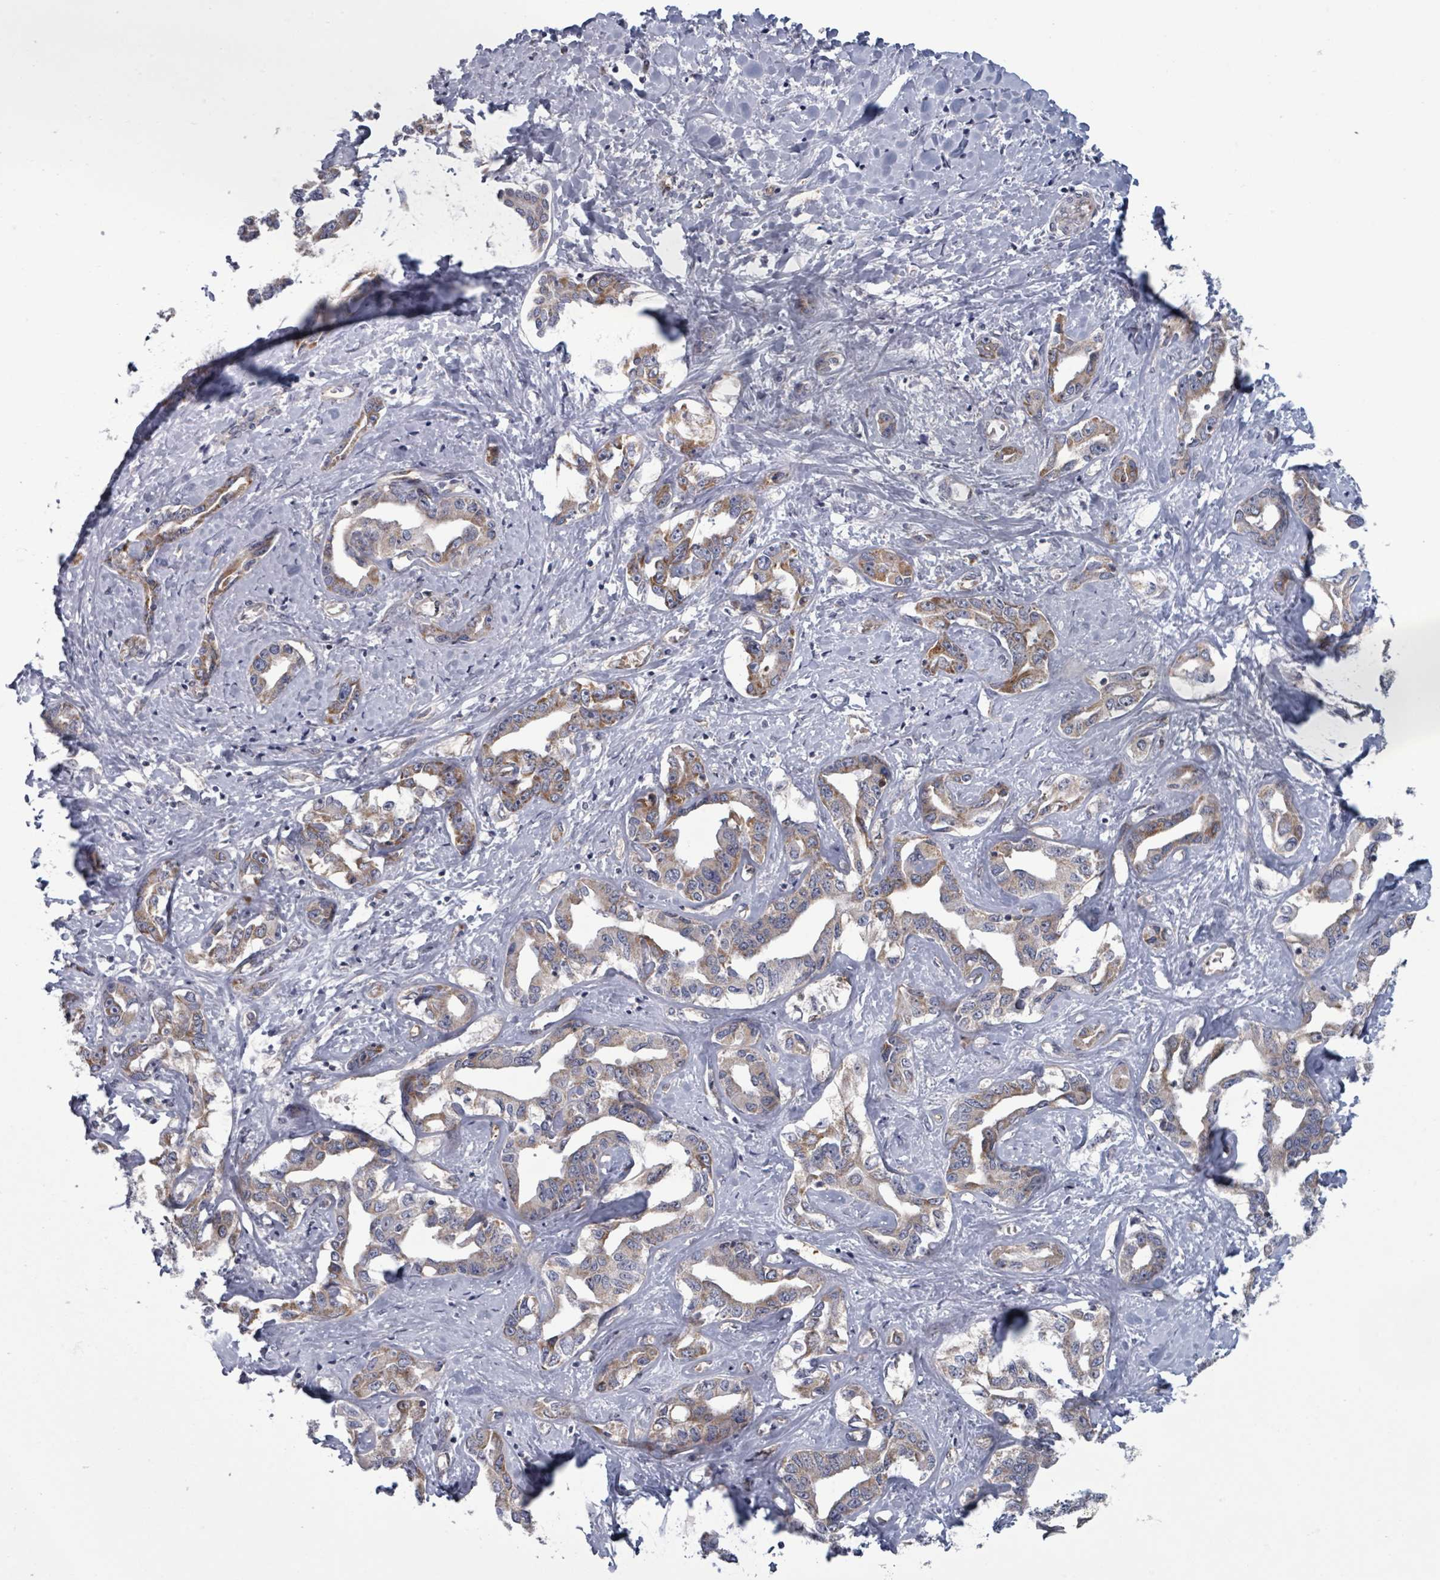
{"staining": {"intensity": "moderate", "quantity": ">75%", "location": "cytoplasmic/membranous"}, "tissue": "liver cancer", "cell_type": "Tumor cells", "image_type": "cancer", "snomed": [{"axis": "morphology", "description": "Cholangiocarcinoma"}, {"axis": "topography", "description": "Liver"}], "caption": "High-power microscopy captured an immunohistochemistry micrograph of liver cholangiocarcinoma, revealing moderate cytoplasmic/membranous expression in approximately >75% of tumor cells. The protein is shown in brown color, while the nuclei are stained blue.", "gene": "FKBP1A", "patient": {"sex": "male", "age": 59}}